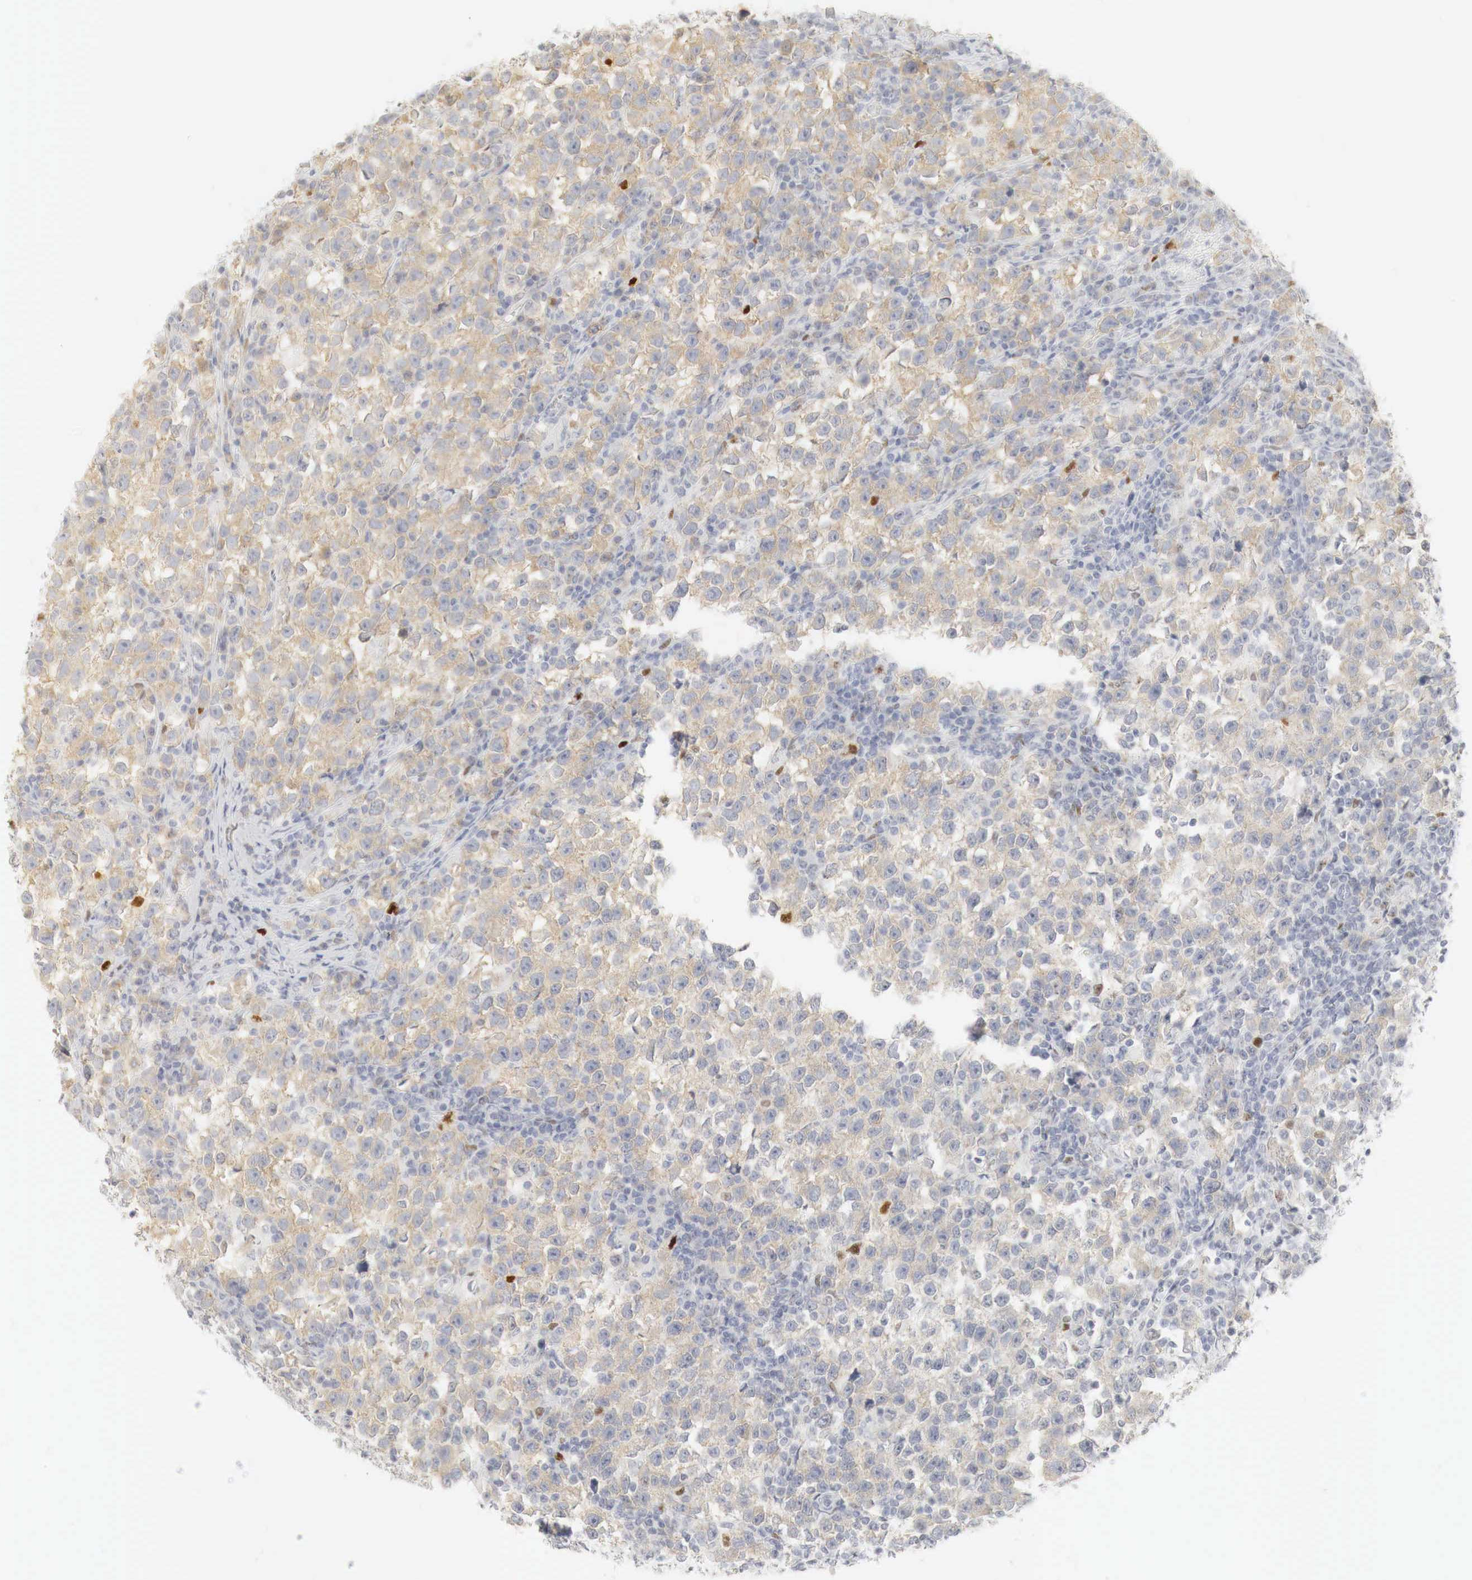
{"staining": {"intensity": "weak", "quantity": "25%-75%", "location": "cytoplasmic/membranous"}, "tissue": "testis cancer", "cell_type": "Tumor cells", "image_type": "cancer", "snomed": [{"axis": "morphology", "description": "Seminoma, NOS"}, {"axis": "topography", "description": "Testis"}], "caption": "Immunohistochemical staining of human seminoma (testis) shows low levels of weak cytoplasmic/membranous staining in about 25%-75% of tumor cells.", "gene": "TP63", "patient": {"sex": "male", "age": 43}}